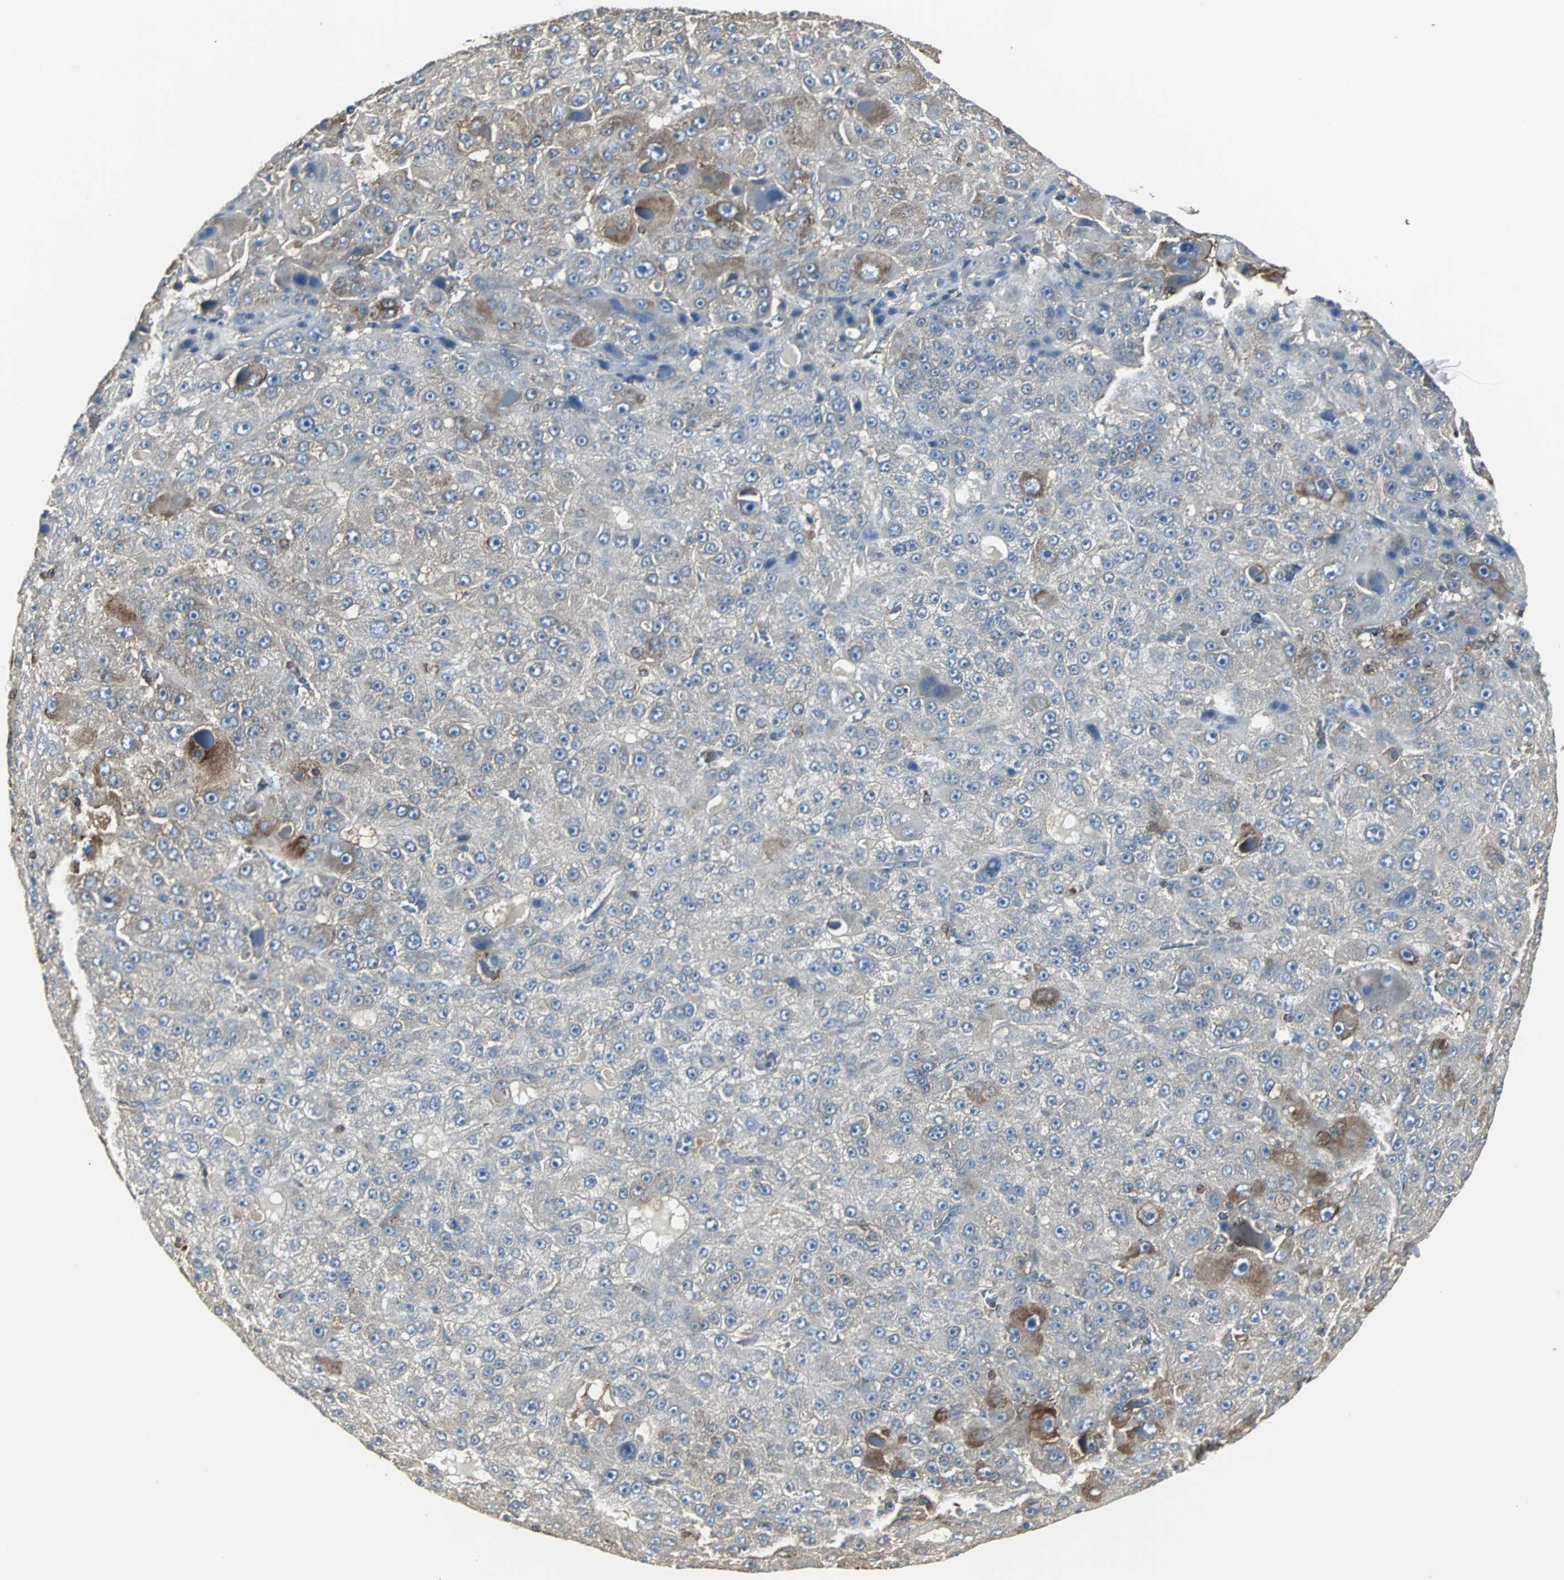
{"staining": {"intensity": "moderate", "quantity": "<25%", "location": "cytoplasmic/membranous"}, "tissue": "liver cancer", "cell_type": "Tumor cells", "image_type": "cancer", "snomed": [{"axis": "morphology", "description": "Carcinoma, Hepatocellular, NOS"}, {"axis": "topography", "description": "Liver"}], "caption": "Liver cancer tissue exhibits moderate cytoplasmic/membranous staining in about <25% of tumor cells, visualized by immunohistochemistry.", "gene": "LRRFIP1", "patient": {"sex": "male", "age": 76}}